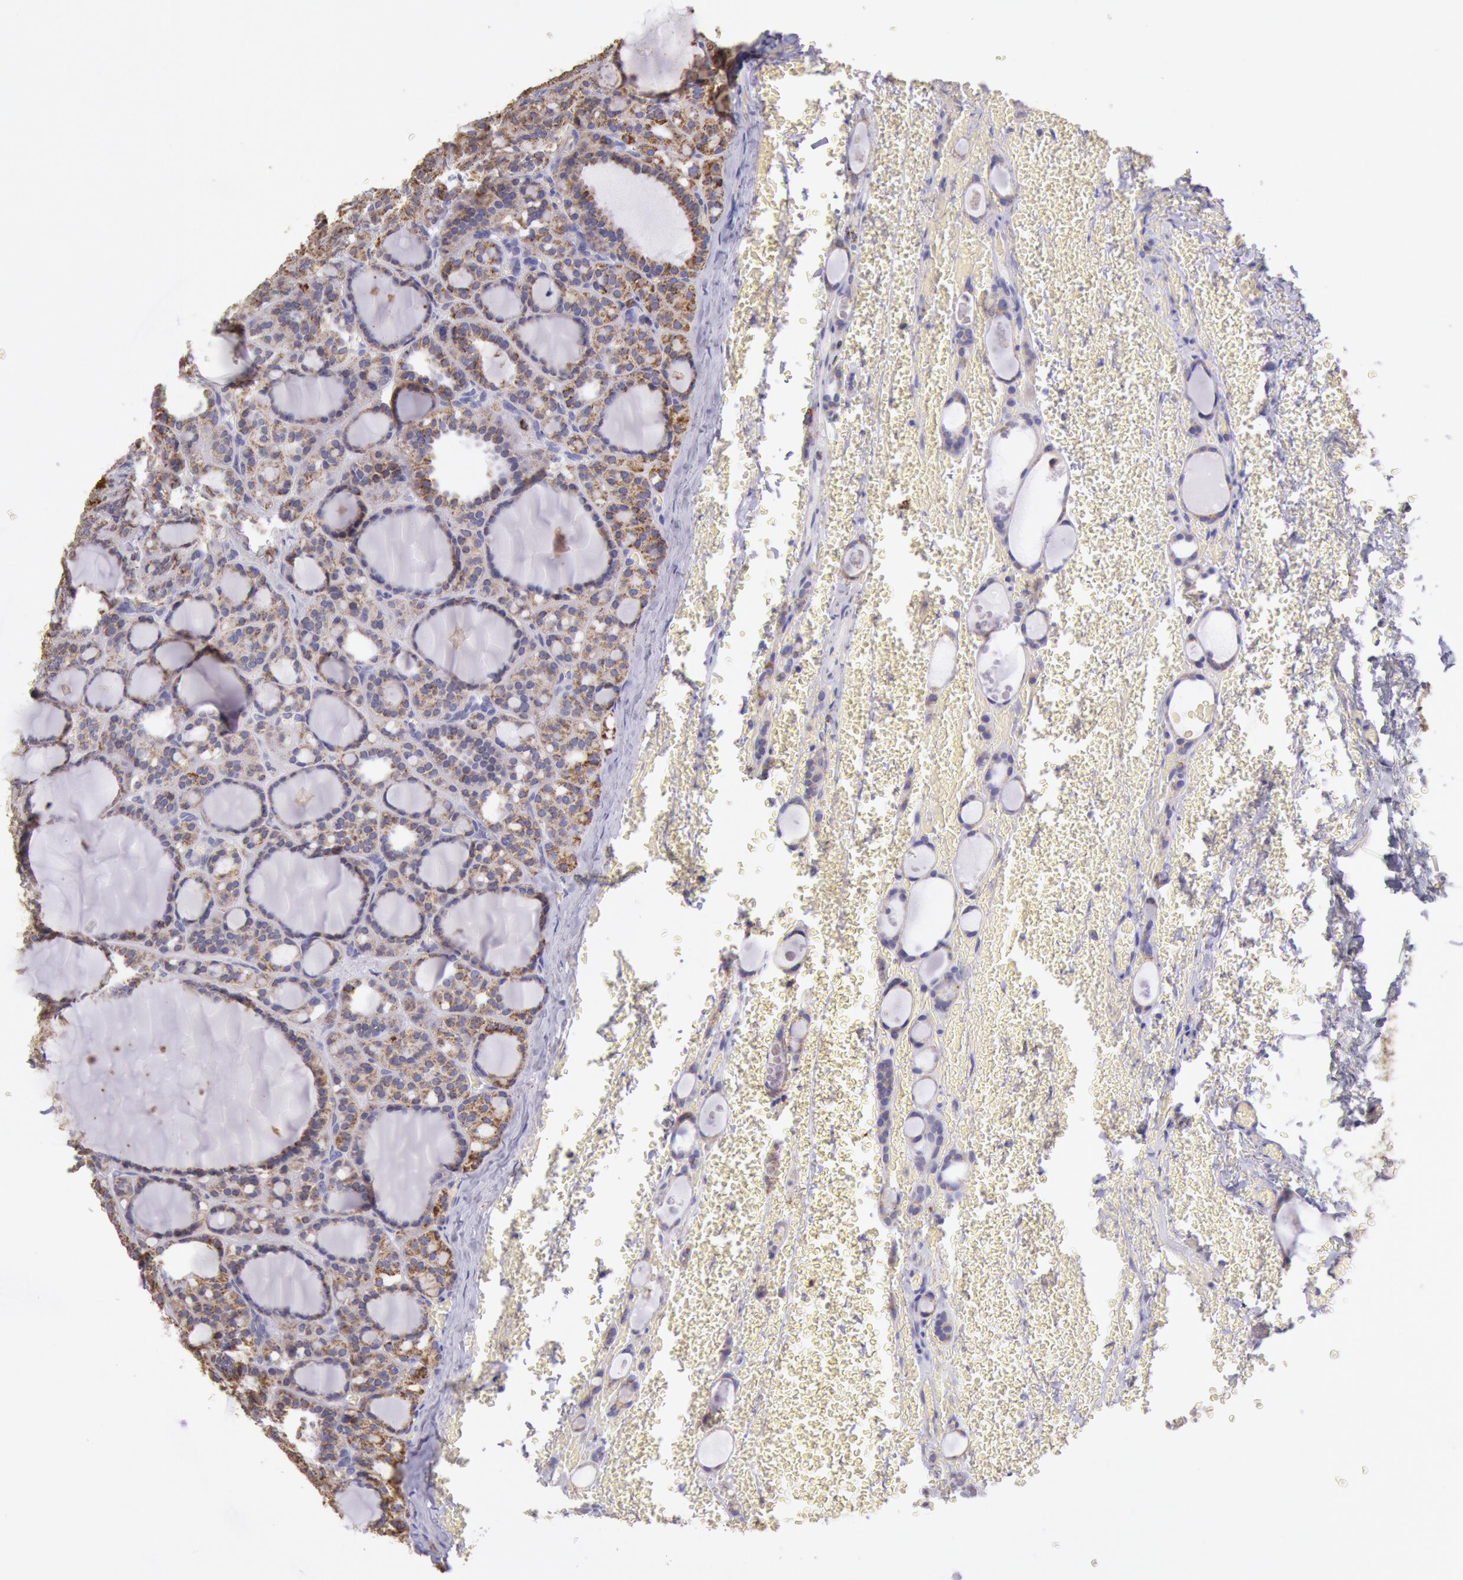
{"staining": {"intensity": "moderate", "quantity": "25%-75%", "location": "cytoplasmic/membranous,nuclear"}, "tissue": "thyroid cancer", "cell_type": "Tumor cells", "image_type": "cancer", "snomed": [{"axis": "morphology", "description": "Follicular adenoma carcinoma, NOS"}, {"axis": "topography", "description": "Thyroid gland"}], "caption": "IHC of human thyroid follicular adenoma carcinoma demonstrates medium levels of moderate cytoplasmic/membranous and nuclear expression in about 25%-75% of tumor cells.", "gene": "FRMD6", "patient": {"sex": "female", "age": 71}}